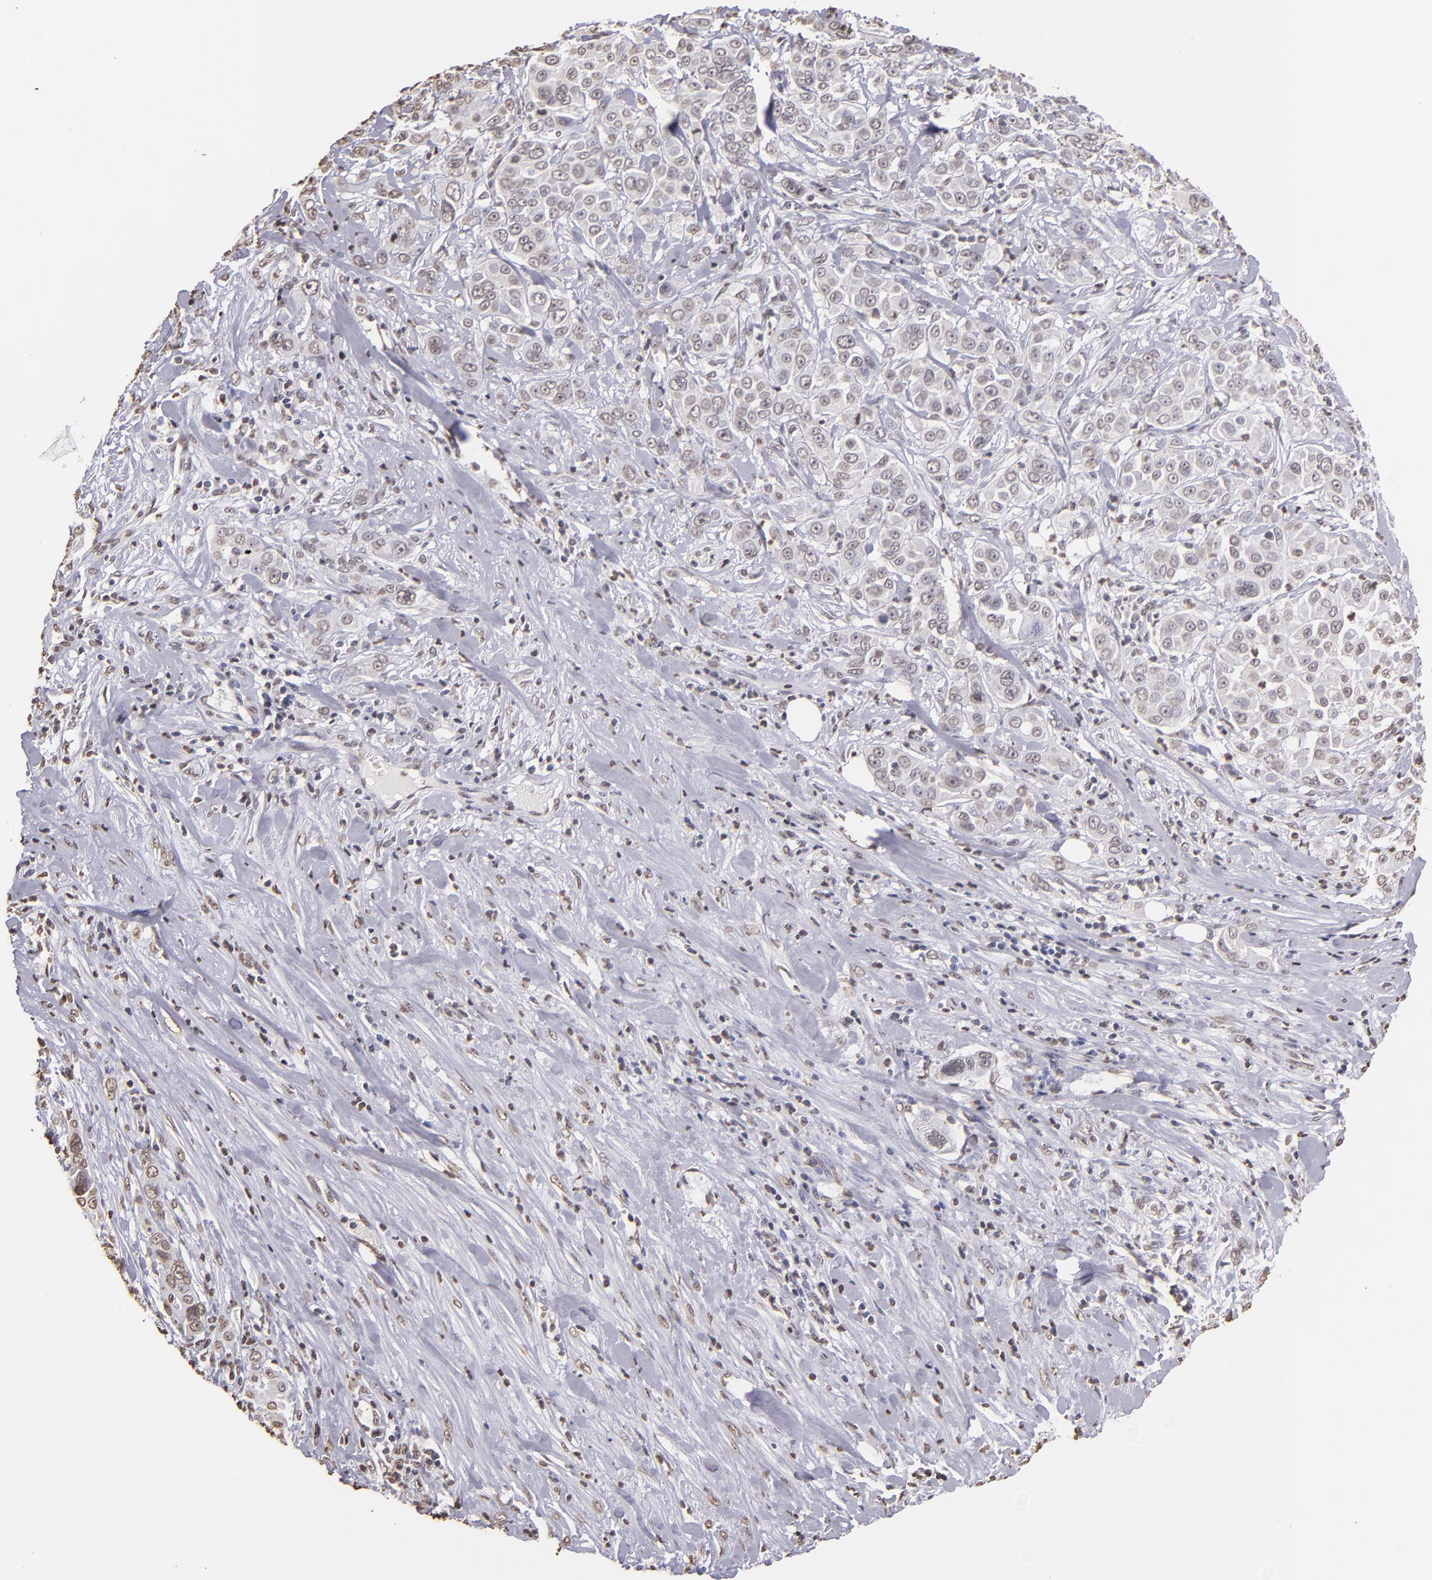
{"staining": {"intensity": "weak", "quantity": "<25%", "location": "nuclear"}, "tissue": "pancreatic cancer", "cell_type": "Tumor cells", "image_type": "cancer", "snomed": [{"axis": "morphology", "description": "Adenocarcinoma, NOS"}, {"axis": "topography", "description": "Pancreas"}], "caption": "Pancreatic adenocarcinoma was stained to show a protein in brown. There is no significant staining in tumor cells. (DAB (3,3'-diaminobenzidine) immunohistochemistry with hematoxylin counter stain).", "gene": "LBX1", "patient": {"sex": "female", "age": 52}}